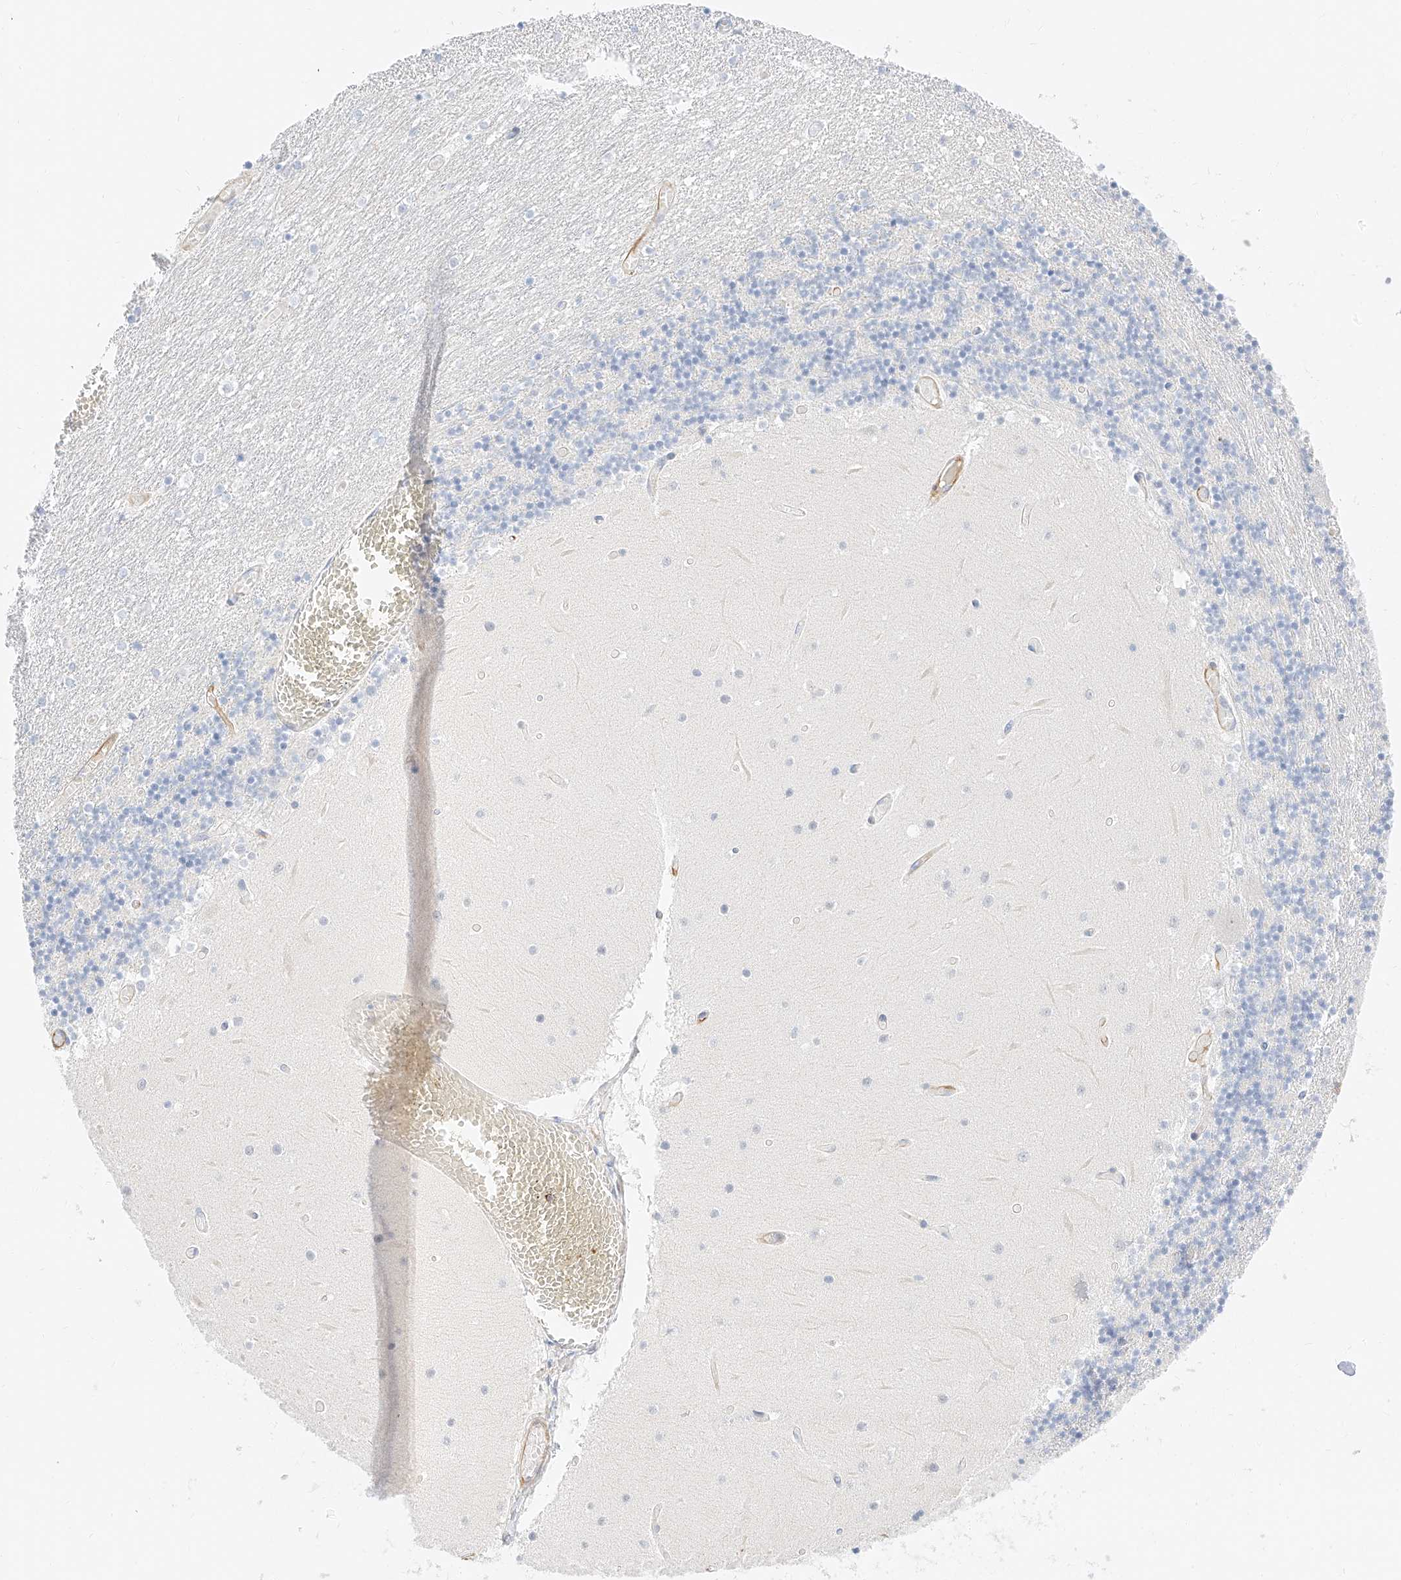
{"staining": {"intensity": "negative", "quantity": "none", "location": "none"}, "tissue": "cerebellum", "cell_type": "Cells in granular layer", "image_type": "normal", "snomed": [{"axis": "morphology", "description": "Normal tissue, NOS"}, {"axis": "topography", "description": "Cerebellum"}], "caption": "IHC of benign cerebellum reveals no staining in cells in granular layer.", "gene": "CDCP2", "patient": {"sex": "female", "age": 28}}